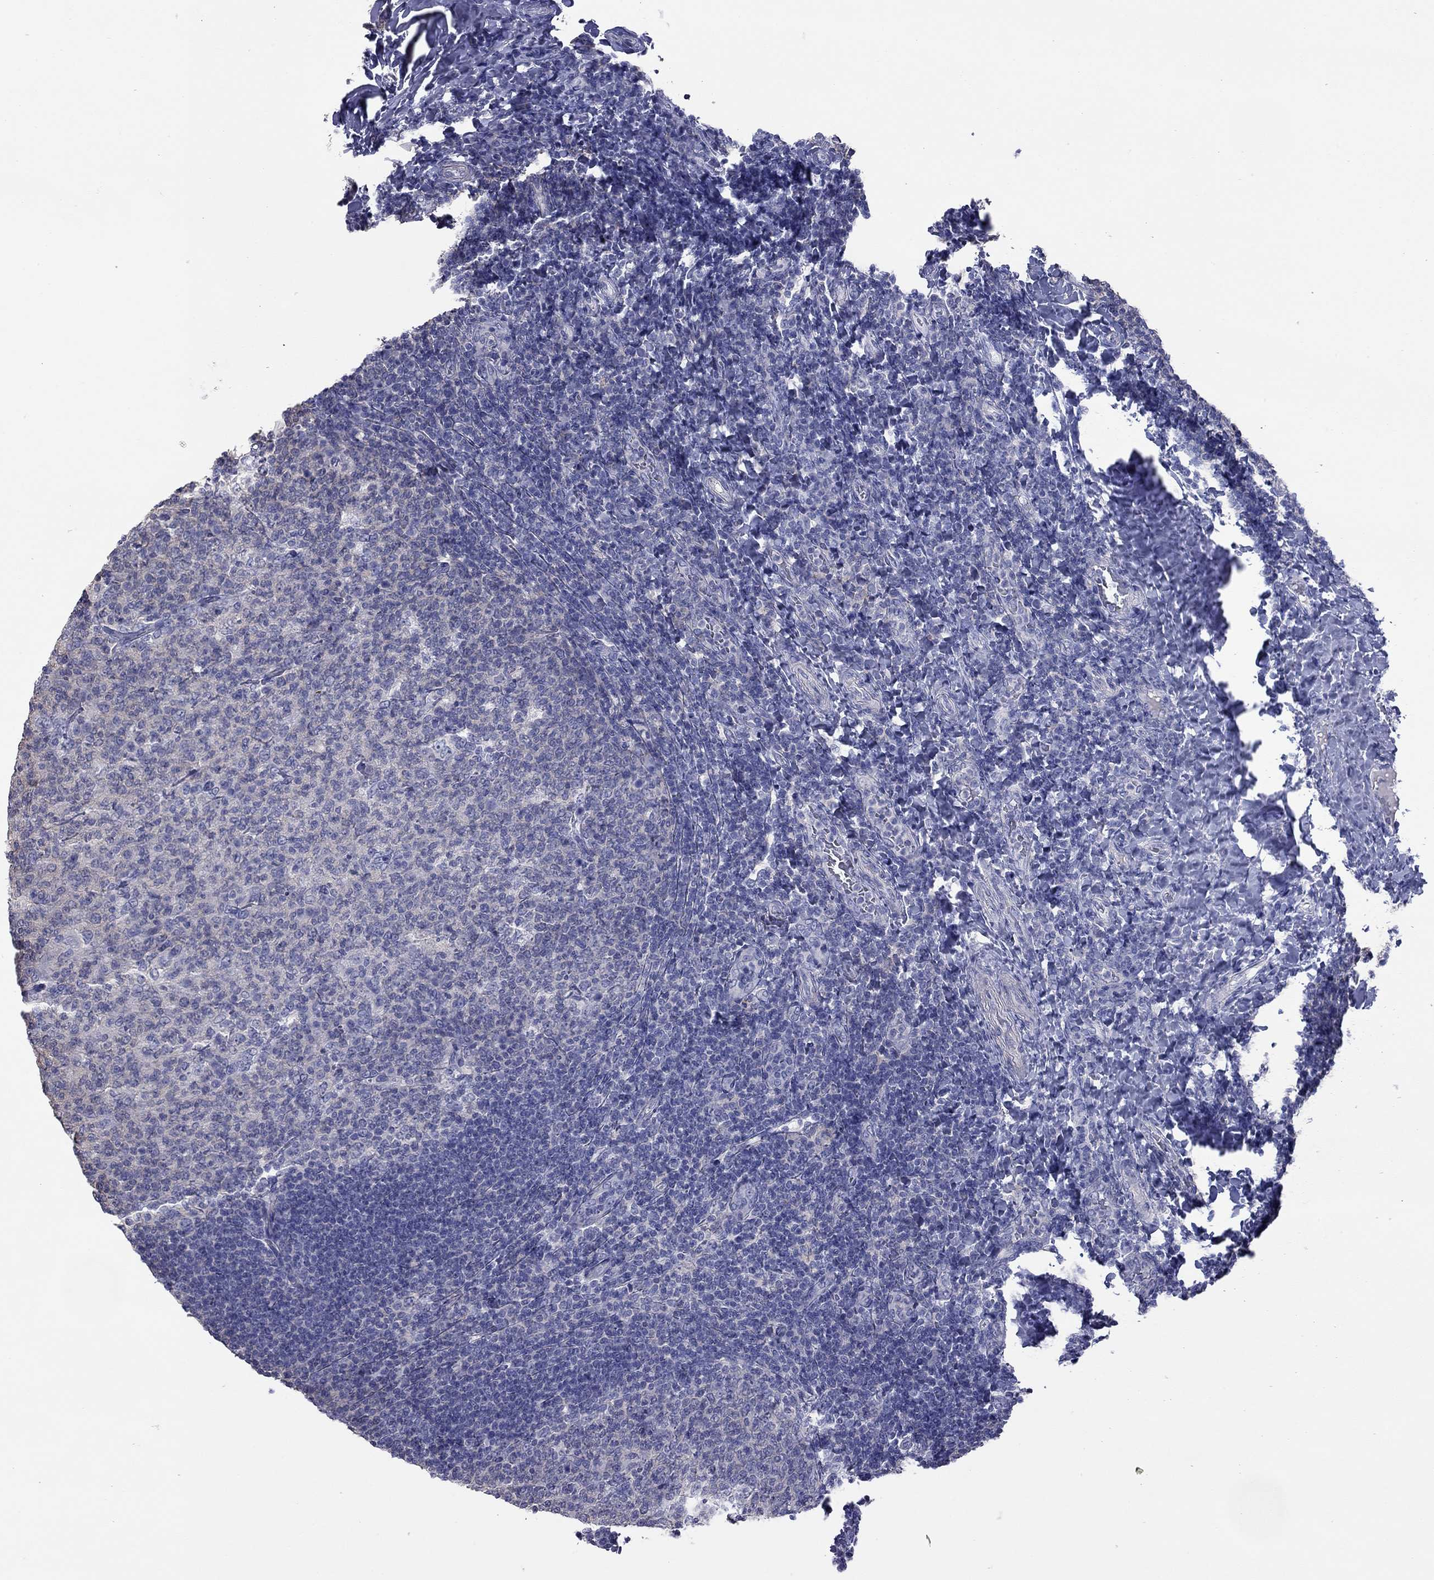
{"staining": {"intensity": "negative", "quantity": "none", "location": "none"}, "tissue": "tonsil", "cell_type": "Germinal center cells", "image_type": "normal", "snomed": [{"axis": "morphology", "description": "Normal tissue, NOS"}, {"axis": "topography", "description": "Tonsil"}], "caption": "This photomicrograph is of normal tonsil stained with immunohistochemistry to label a protein in brown with the nuclei are counter-stained blue. There is no positivity in germinal center cells.", "gene": "ACTL7B", "patient": {"sex": "female", "age": 10}}